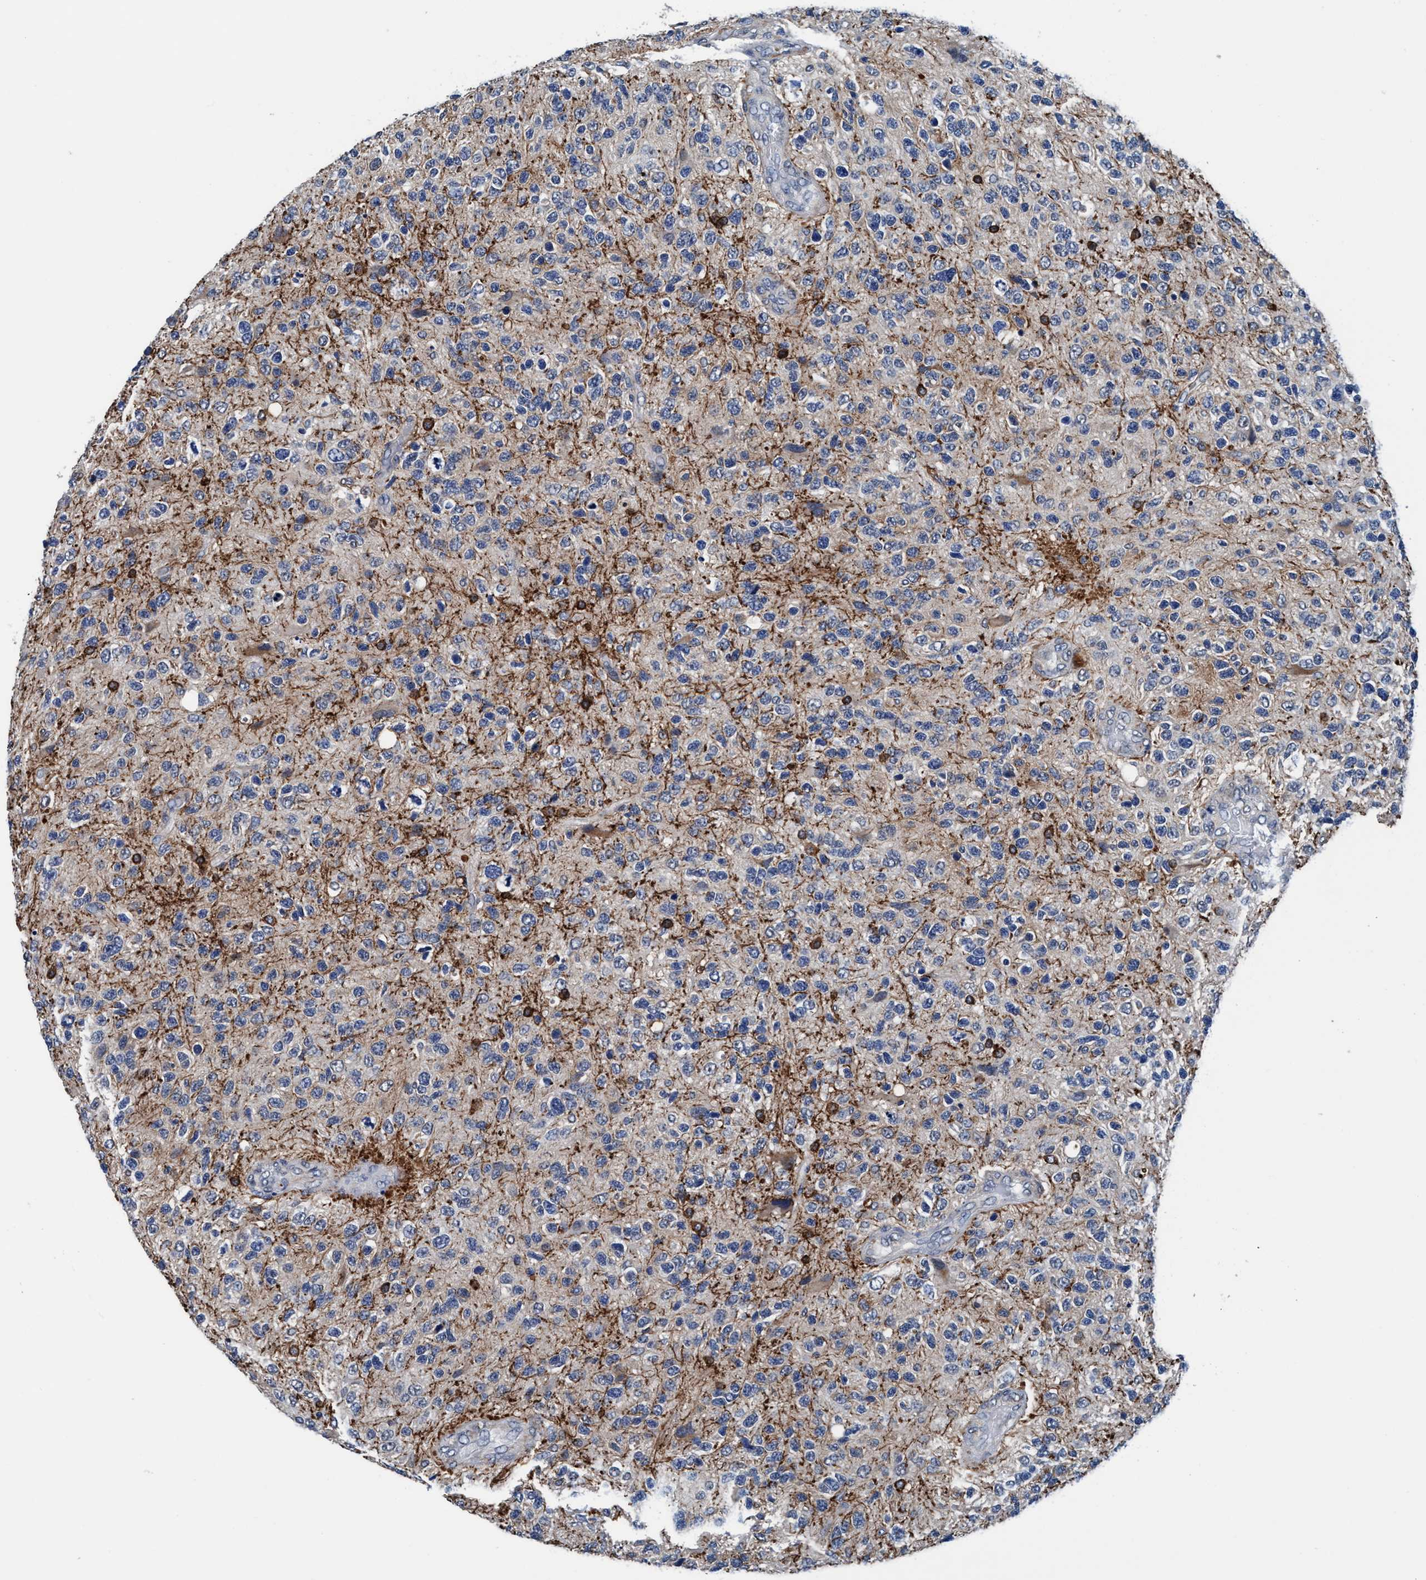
{"staining": {"intensity": "negative", "quantity": "none", "location": "none"}, "tissue": "glioma", "cell_type": "Tumor cells", "image_type": "cancer", "snomed": [{"axis": "morphology", "description": "Glioma, malignant, High grade"}, {"axis": "topography", "description": "Brain"}], "caption": "Human glioma stained for a protein using immunohistochemistry (IHC) demonstrates no positivity in tumor cells.", "gene": "TMEM94", "patient": {"sex": "female", "age": 58}}